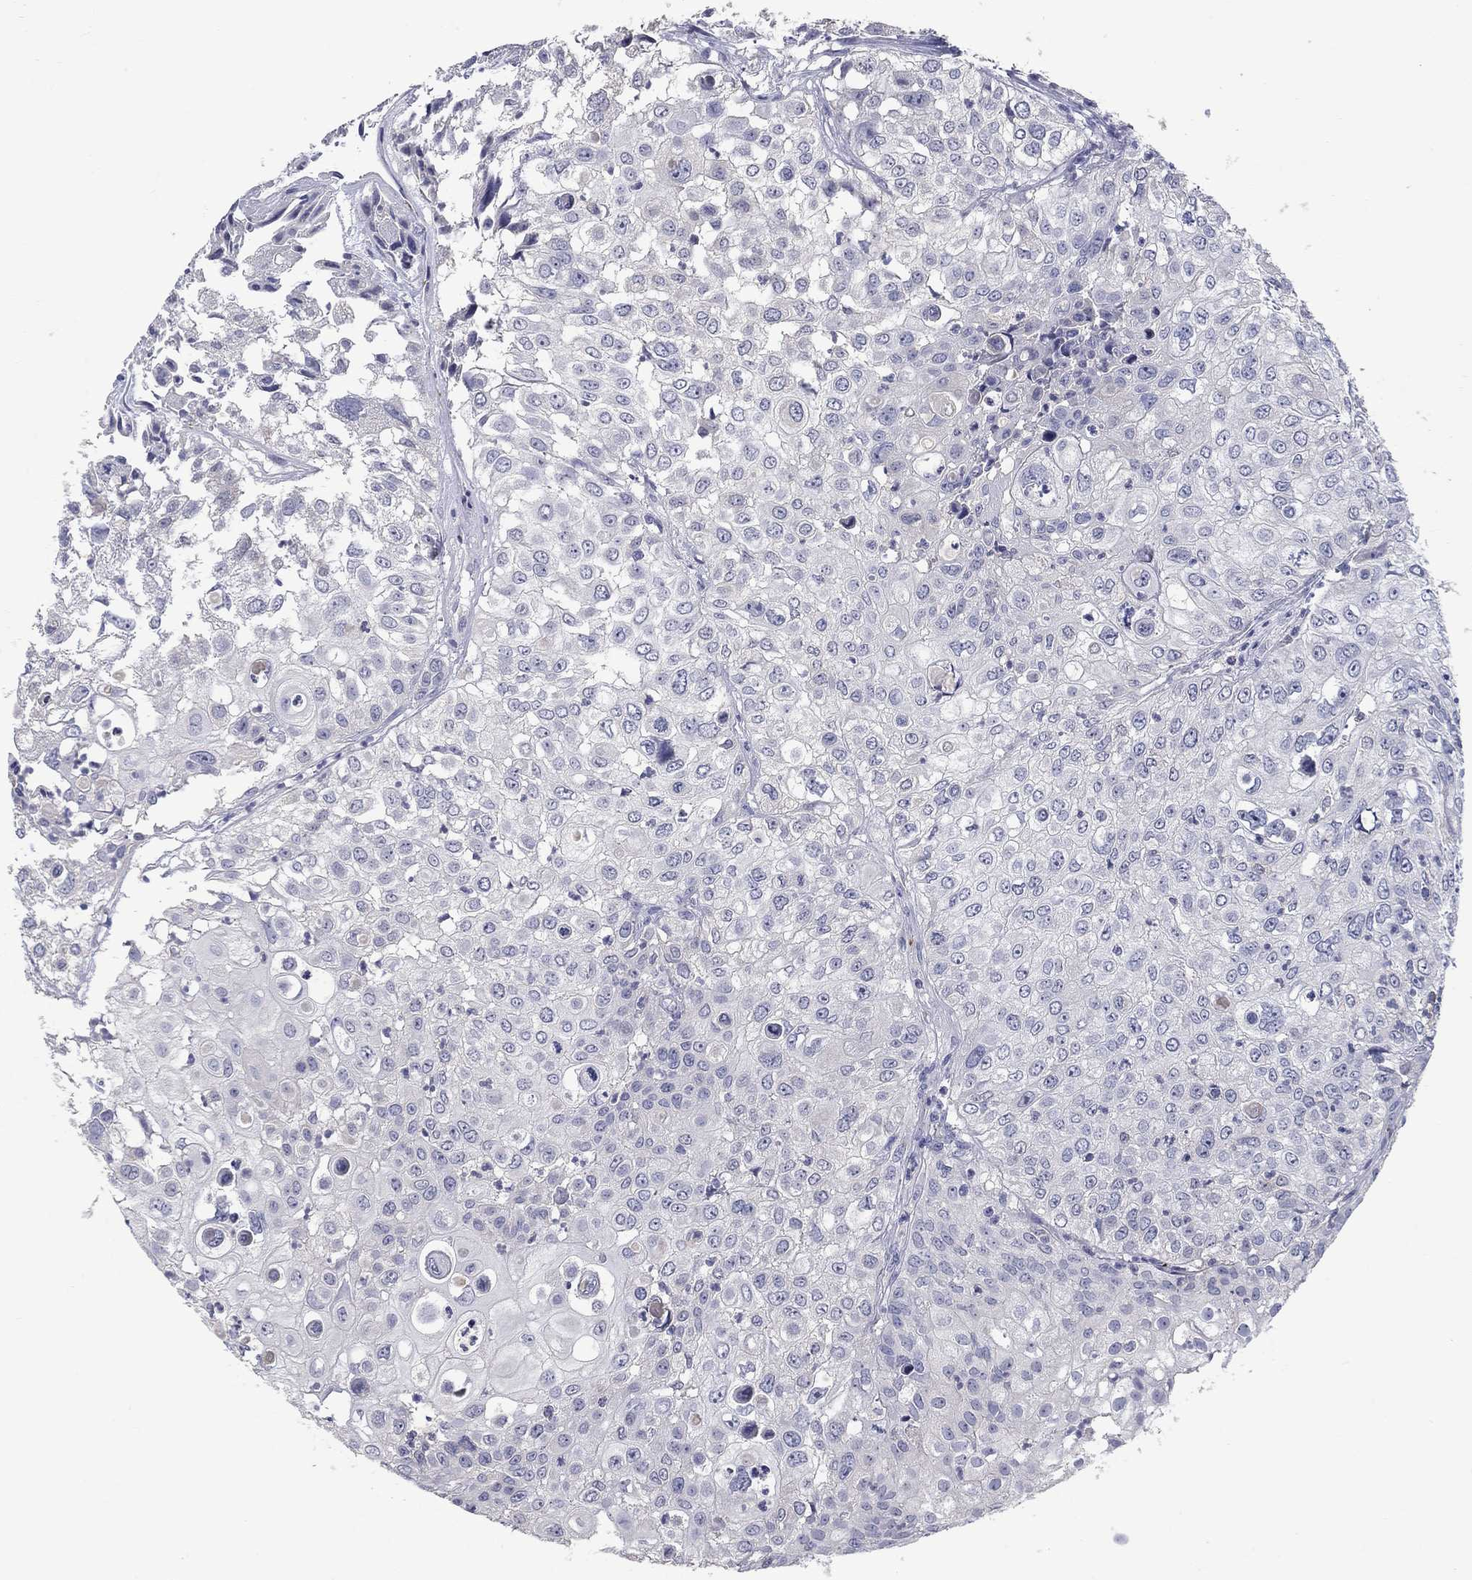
{"staining": {"intensity": "negative", "quantity": "none", "location": "none"}, "tissue": "urothelial cancer", "cell_type": "Tumor cells", "image_type": "cancer", "snomed": [{"axis": "morphology", "description": "Urothelial carcinoma, High grade"}, {"axis": "topography", "description": "Urinary bladder"}], "caption": "High magnification brightfield microscopy of urothelial cancer stained with DAB (3,3'-diaminobenzidine) (brown) and counterstained with hematoxylin (blue): tumor cells show no significant positivity. (DAB (3,3'-diaminobenzidine) immunohistochemistry visualized using brightfield microscopy, high magnification).", "gene": "PLEK", "patient": {"sex": "female", "age": 79}}